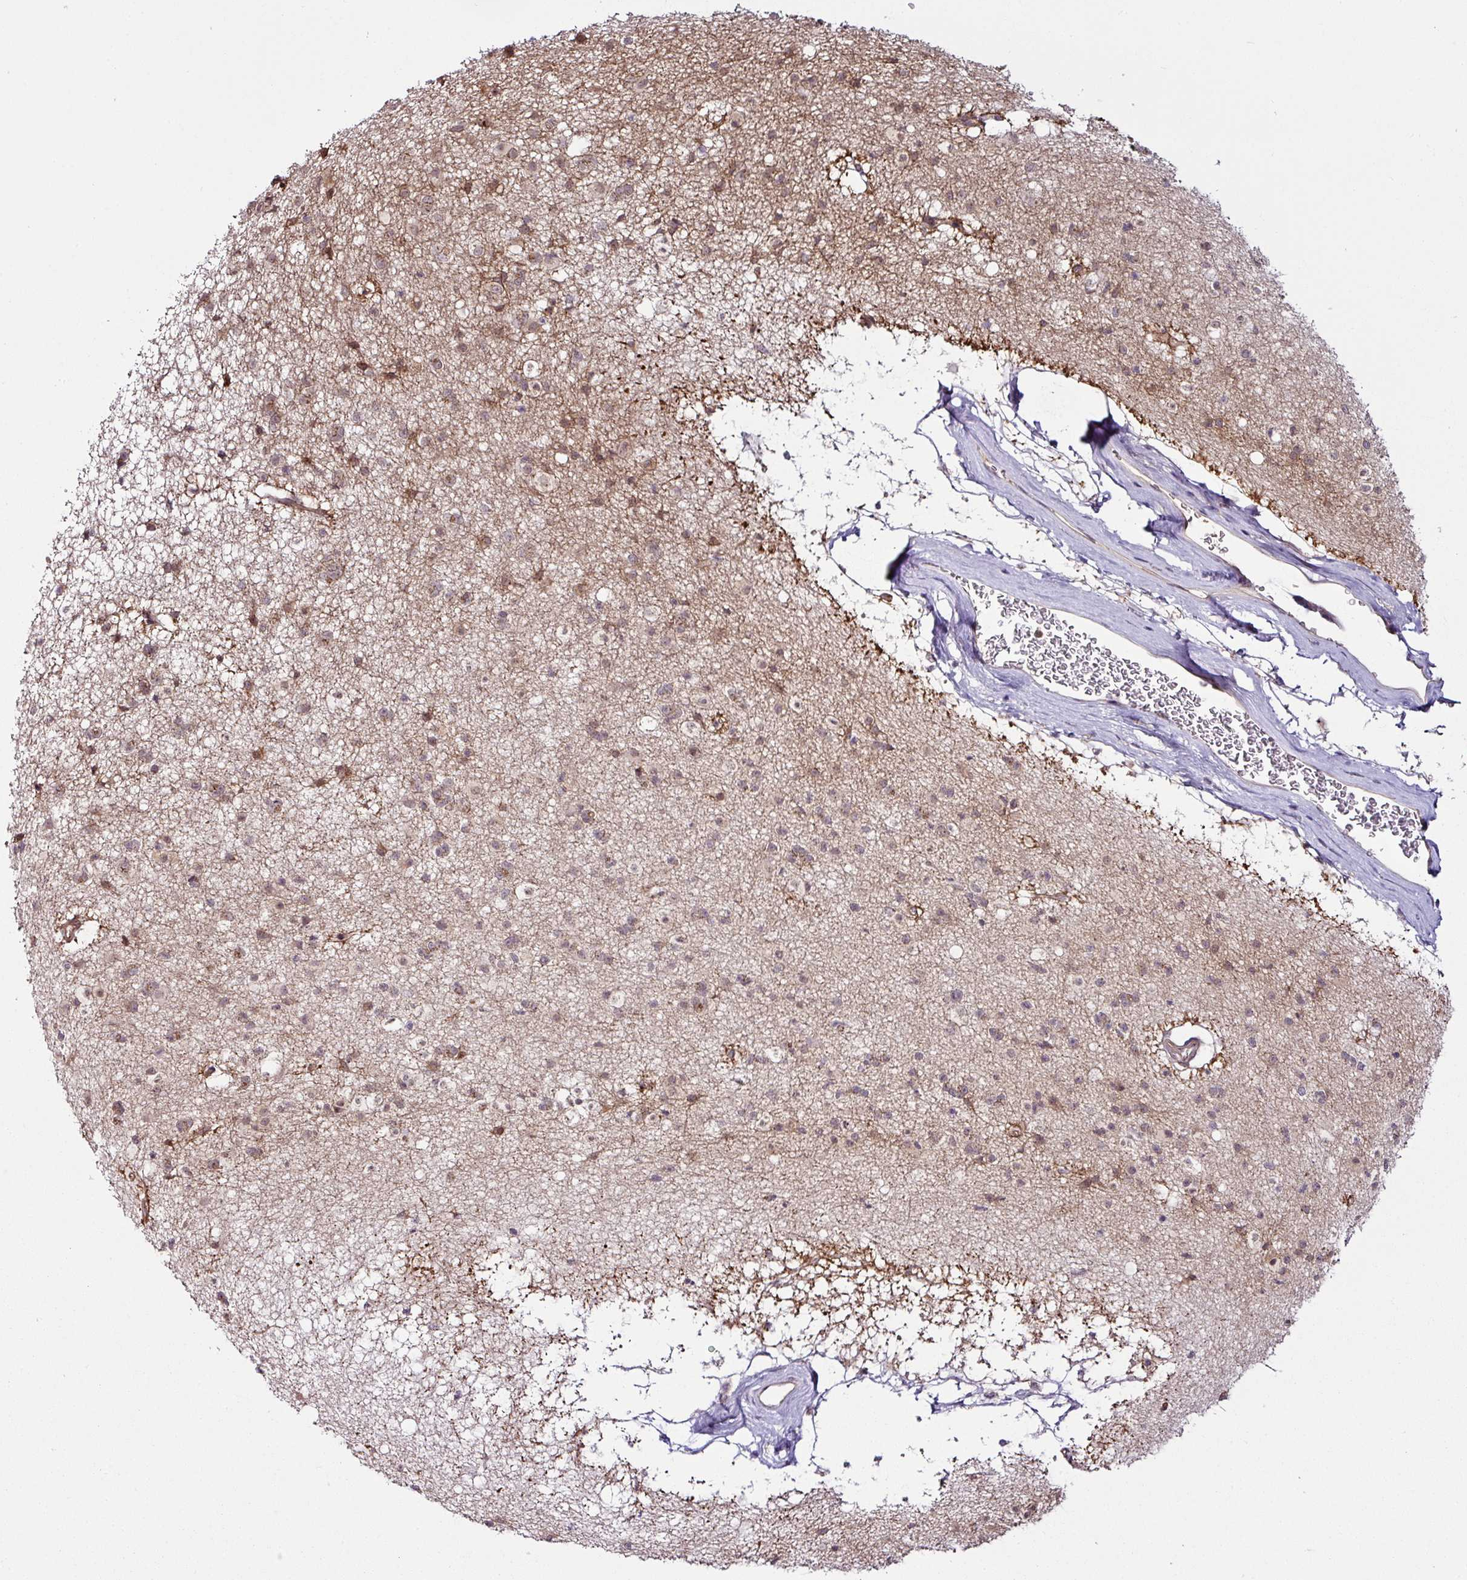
{"staining": {"intensity": "moderate", "quantity": "25%-75%", "location": "cytoplasmic/membranous"}, "tissue": "caudate", "cell_type": "Glial cells", "image_type": "normal", "snomed": [{"axis": "morphology", "description": "Normal tissue, NOS"}, {"axis": "topography", "description": "Lateral ventricle wall"}], "caption": "Brown immunohistochemical staining in unremarkable caudate reveals moderate cytoplasmic/membranous staining in approximately 25%-75% of glial cells. The staining is performed using DAB (3,3'-diaminobenzidine) brown chromogen to label protein expression. The nuclei are counter-stained blue using hematoxylin.", "gene": "DCAF13", "patient": {"sex": "male", "age": 58}}